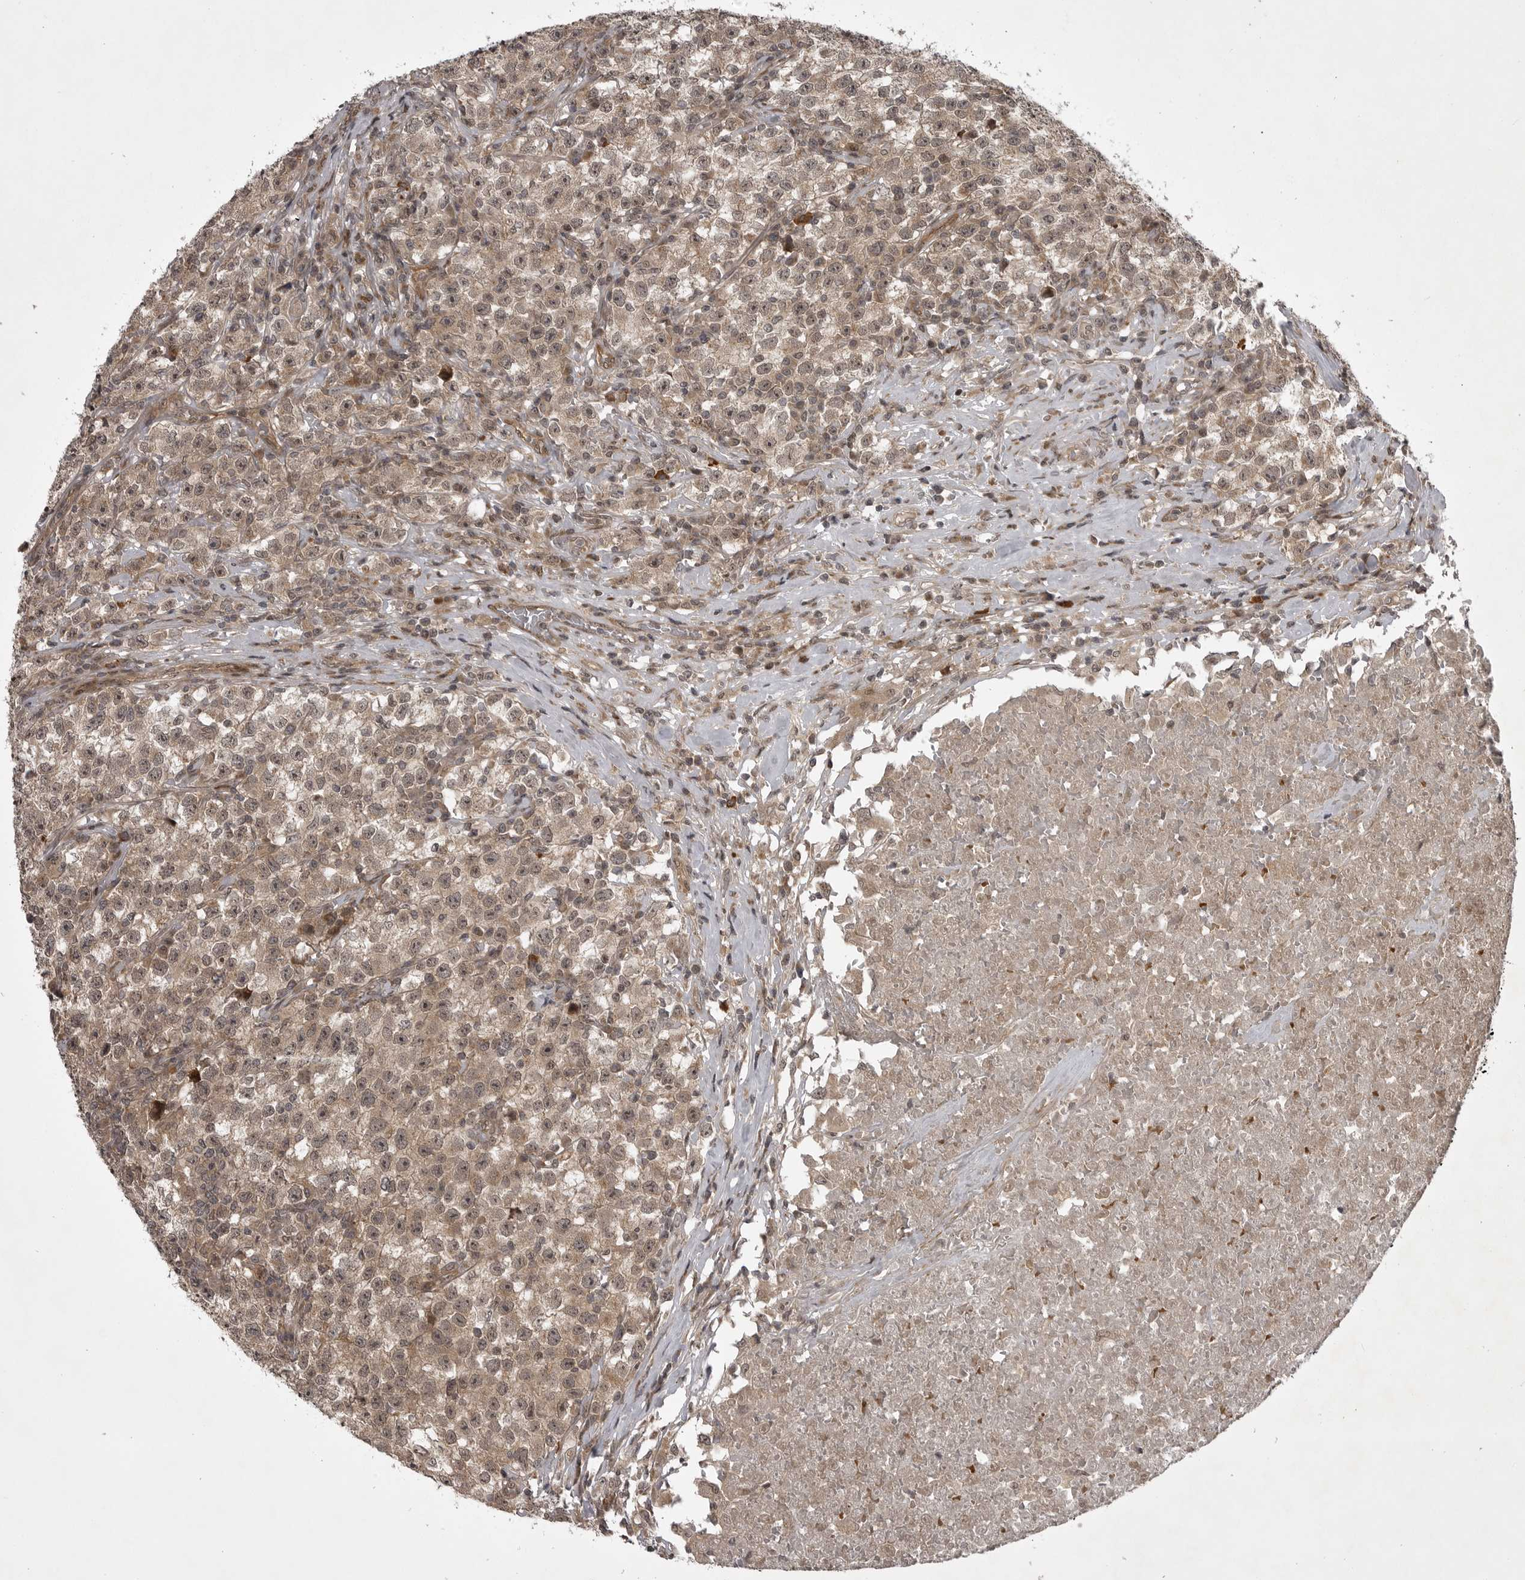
{"staining": {"intensity": "weak", "quantity": ">75%", "location": "cytoplasmic/membranous"}, "tissue": "testis cancer", "cell_type": "Tumor cells", "image_type": "cancer", "snomed": [{"axis": "morphology", "description": "Seminoma, NOS"}, {"axis": "topography", "description": "Testis"}], "caption": "A micrograph of human seminoma (testis) stained for a protein reveals weak cytoplasmic/membranous brown staining in tumor cells. (DAB (3,3'-diaminobenzidine) = brown stain, brightfield microscopy at high magnification).", "gene": "SNX16", "patient": {"sex": "male", "age": 22}}